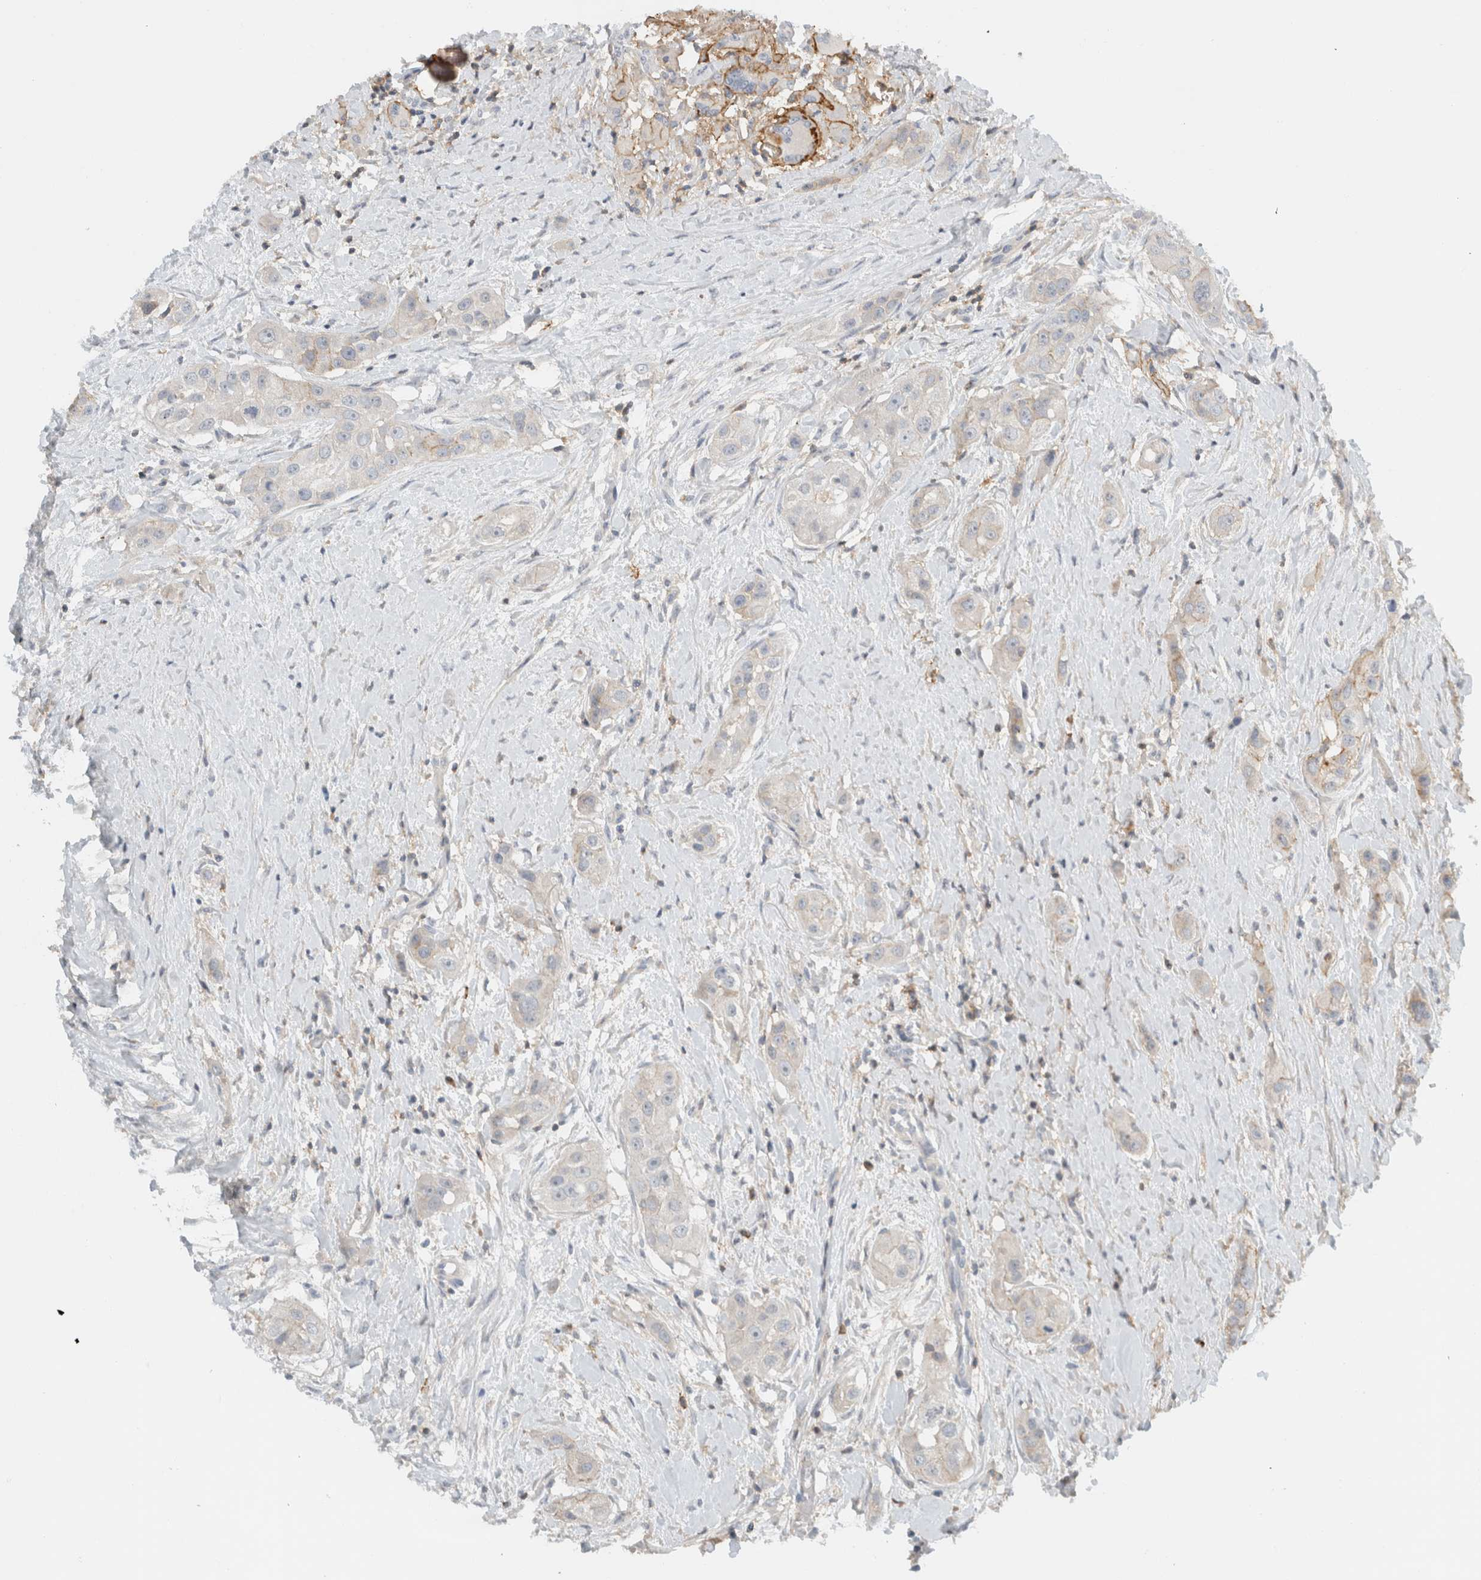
{"staining": {"intensity": "negative", "quantity": "none", "location": "none"}, "tissue": "head and neck cancer", "cell_type": "Tumor cells", "image_type": "cancer", "snomed": [{"axis": "morphology", "description": "Normal tissue, NOS"}, {"axis": "morphology", "description": "Squamous cell carcinoma, NOS"}, {"axis": "topography", "description": "Skeletal muscle"}, {"axis": "topography", "description": "Head-Neck"}], "caption": "Immunohistochemistry of human head and neck squamous cell carcinoma reveals no positivity in tumor cells.", "gene": "ERCC6L2", "patient": {"sex": "male", "age": 51}}